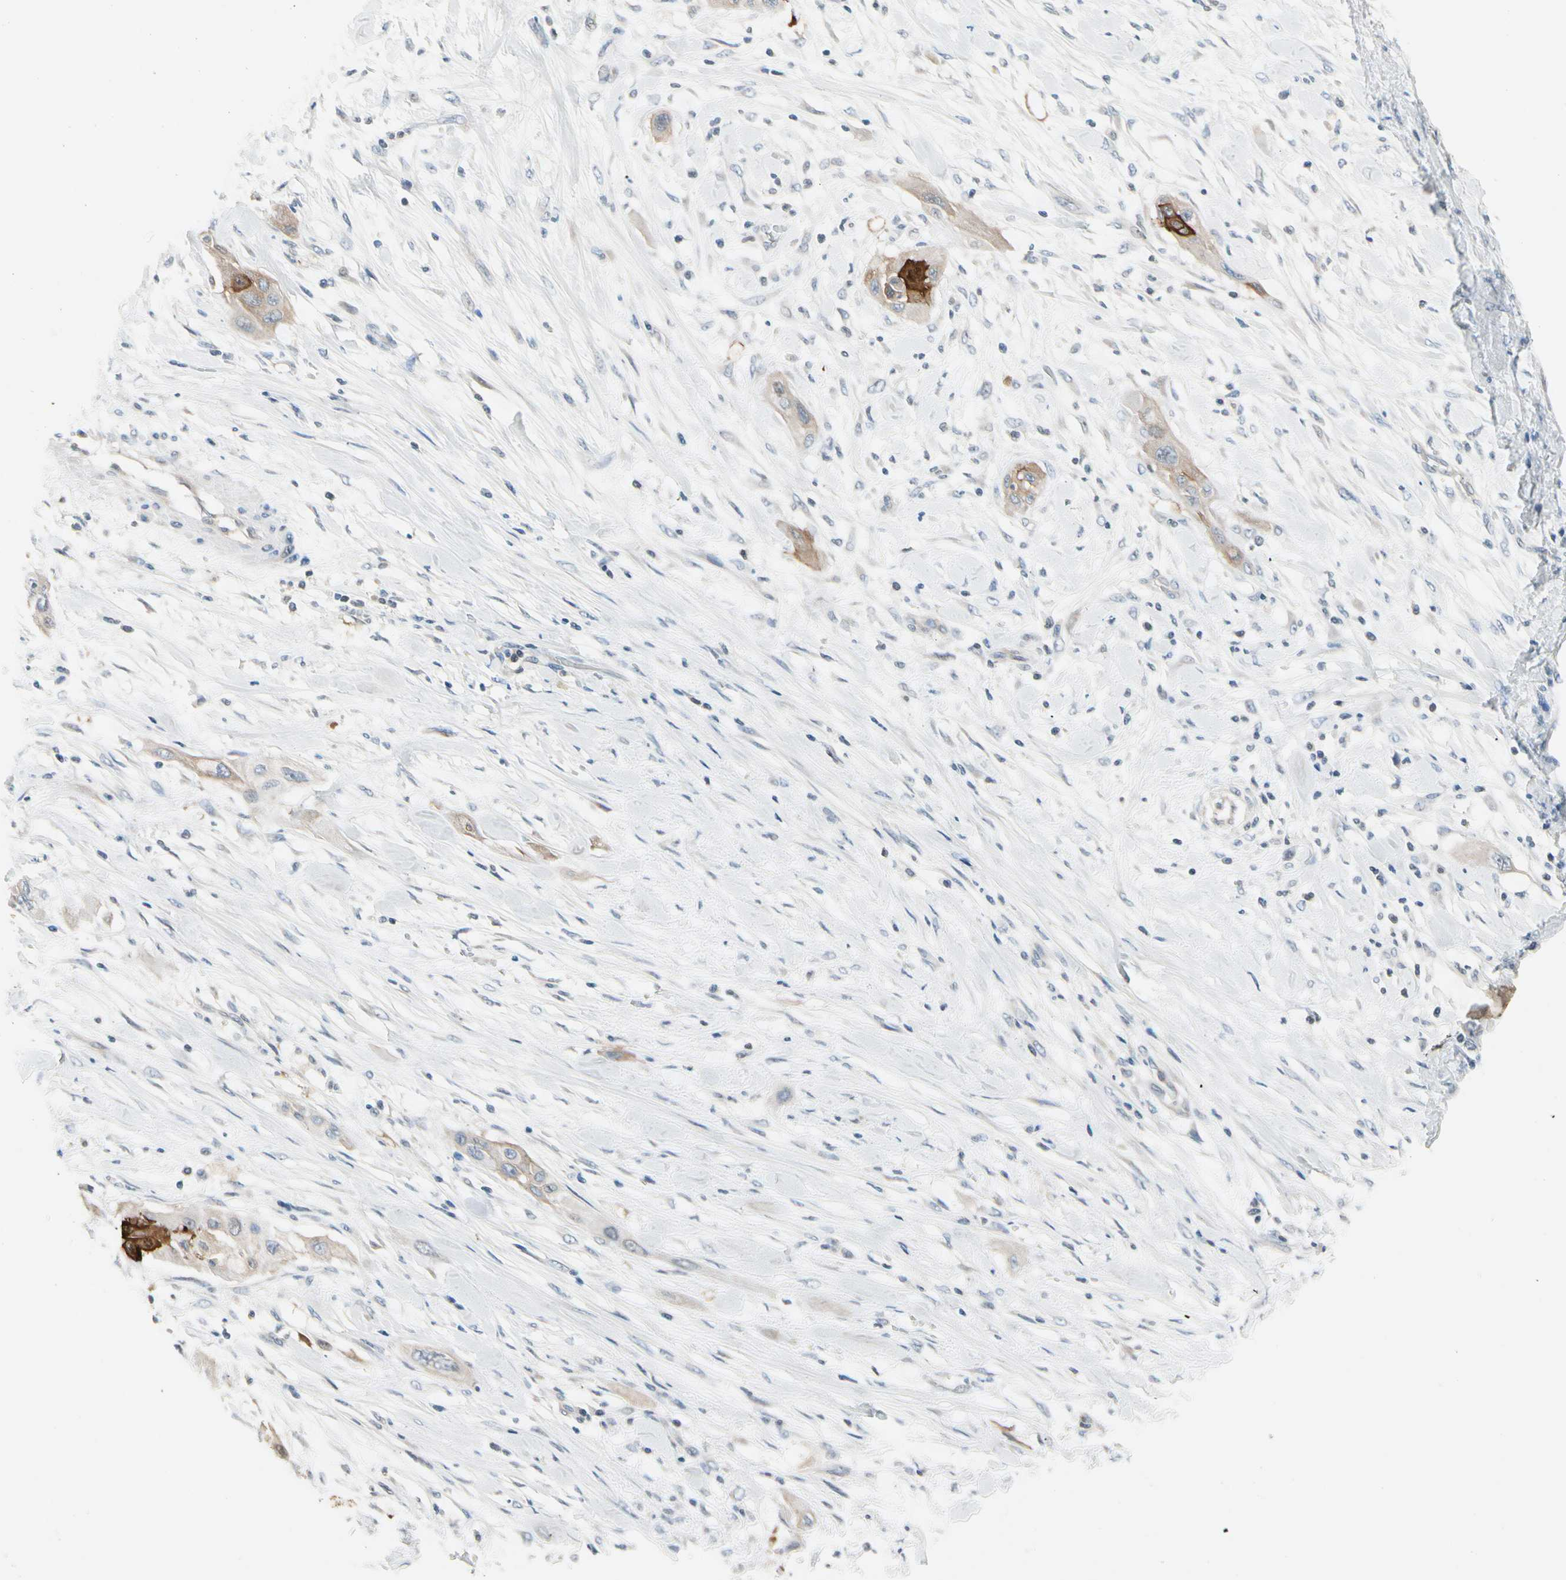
{"staining": {"intensity": "weak", "quantity": ">75%", "location": "cytoplasmic/membranous"}, "tissue": "lung cancer", "cell_type": "Tumor cells", "image_type": "cancer", "snomed": [{"axis": "morphology", "description": "Squamous cell carcinoma, NOS"}, {"axis": "topography", "description": "Lung"}], "caption": "Lung squamous cell carcinoma was stained to show a protein in brown. There is low levels of weak cytoplasmic/membranous positivity in about >75% of tumor cells. (DAB IHC with brightfield microscopy, high magnification).", "gene": "STK40", "patient": {"sex": "female", "age": 47}}